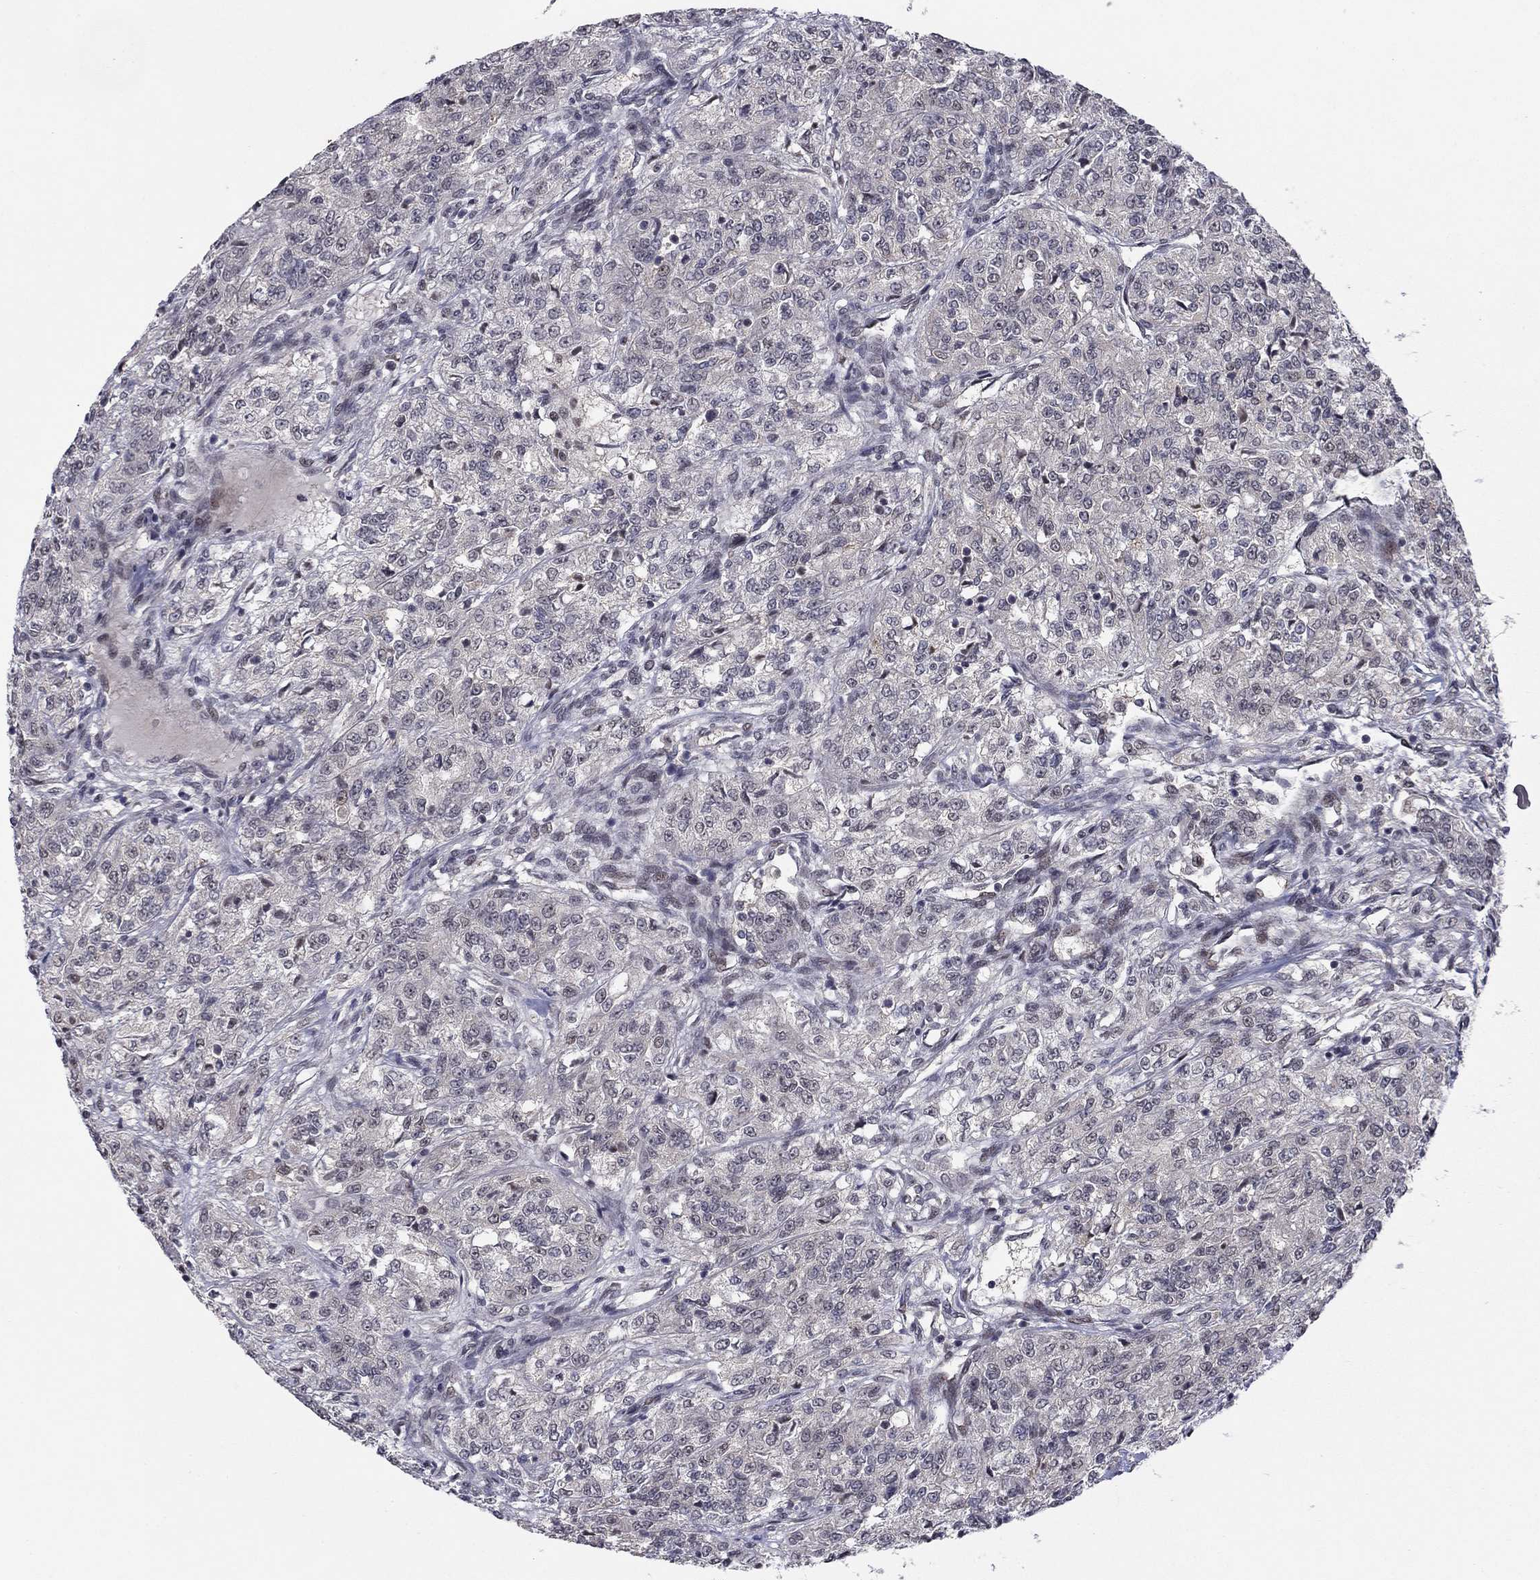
{"staining": {"intensity": "negative", "quantity": "none", "location": "none"}, "tissue": "renal cancer", "cell_type": "Tumor cells", "image_type": "cancer", "snomed": [{"axis": "morphology", "description": "Adenocarcinoma, NOS"}, {"axis": "topography", "description": "Kidney"}], "caption": "An immunohistochemistry photomicrograph of adenocarcinoma (renal) is shown. There is no staining in tumor cells of adenocarcinoma (renal).", "gene": "PSMC1", "patient": {"sex": "female", "age": 63}}